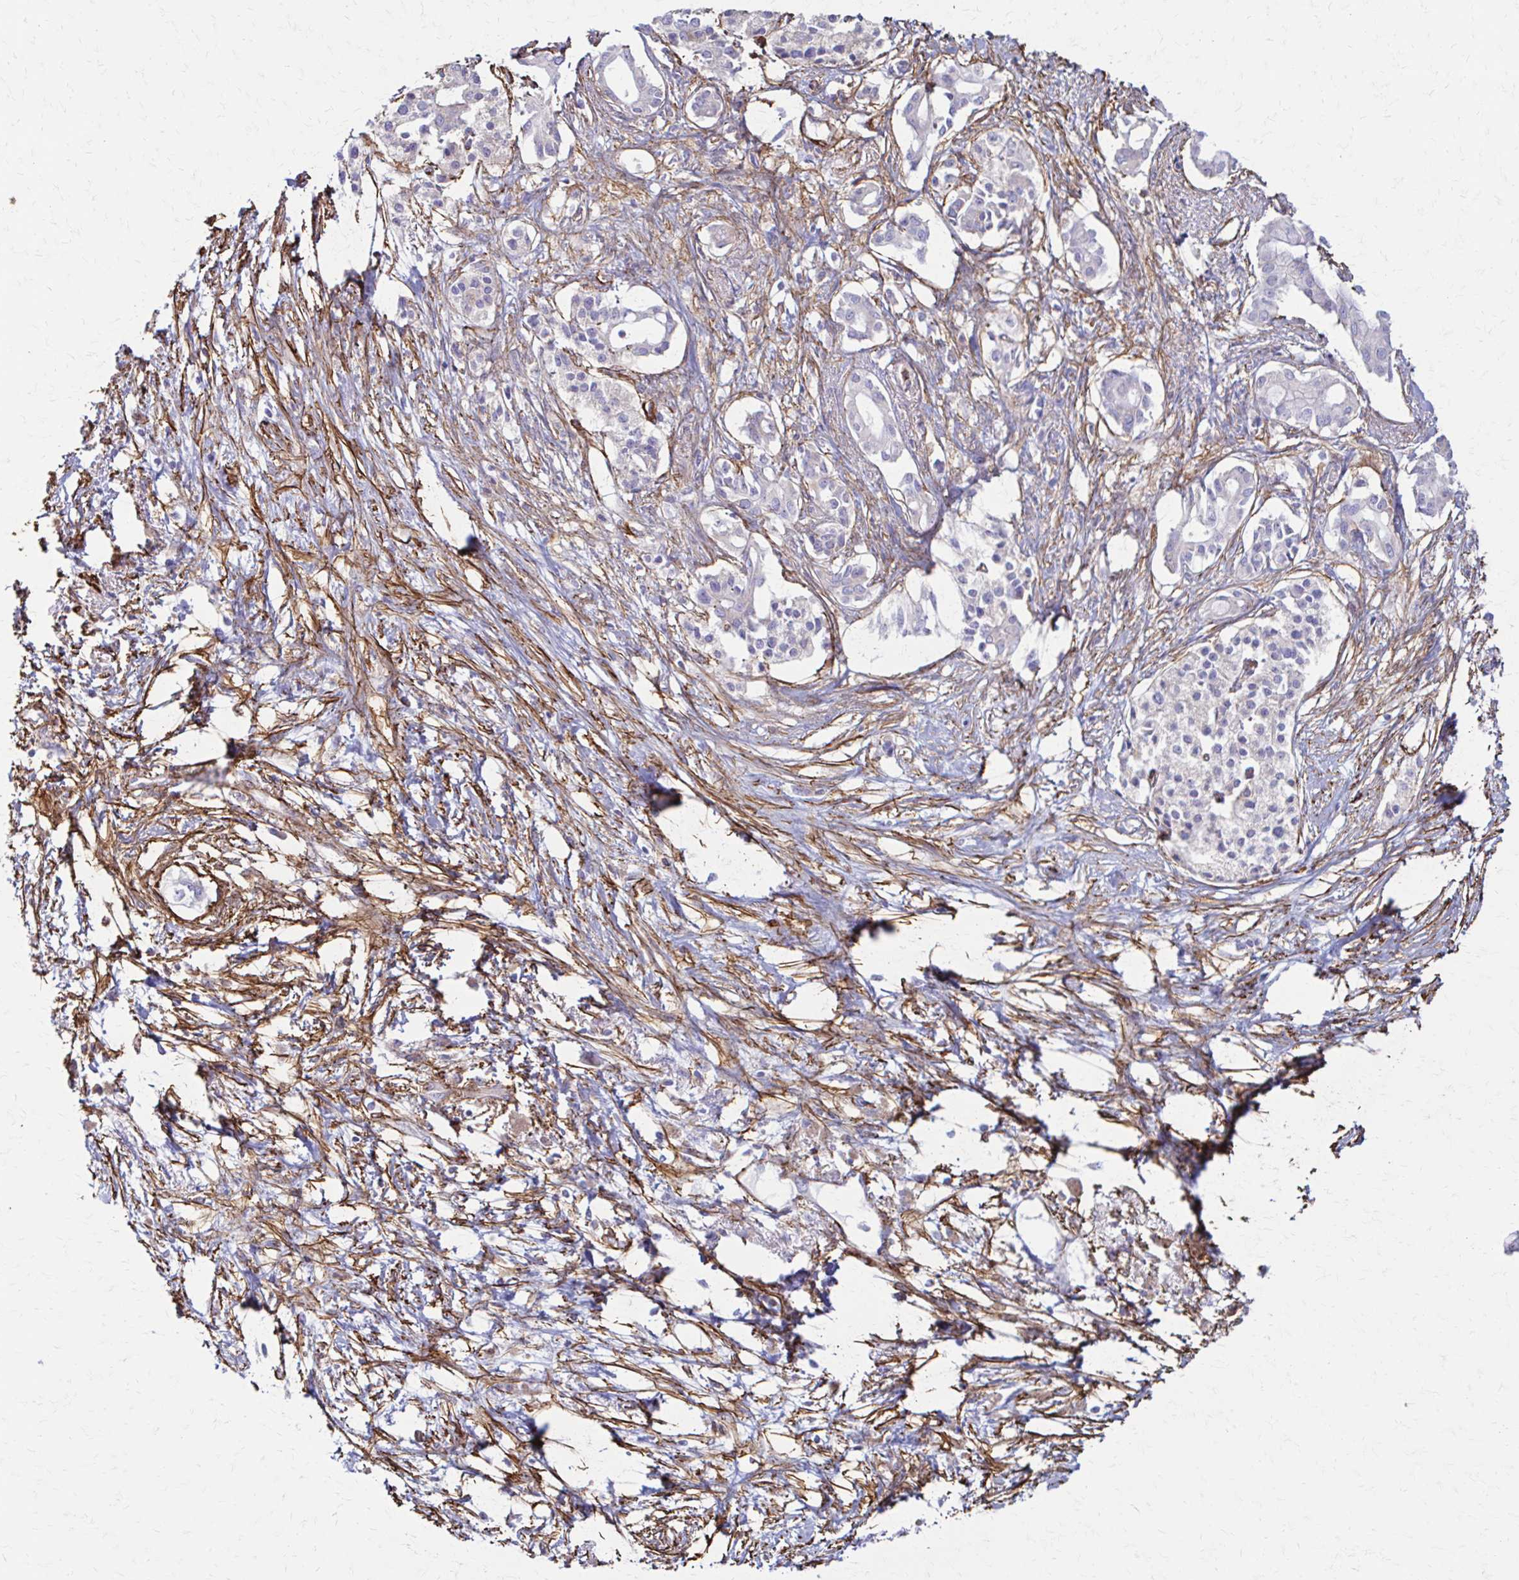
{"staining": {"intensity": "negative", "quantity": "none", "location": "none"}, "tissue": "pancreatic cancer", "cell_type": "Tumor cells", "image_type": "cancer", "snomed": [{"axis": "morphology", "description": "Adenocarcinoma, NOS"}, {"axis": "topography", "description": "Pancreas"}], "caption": "The photomicrograph exhibits no staining of tumor cells in pancreatic adenocarcinoma.", "gene": "TIMMDC1", "patient": {"sex": "female", "age": 63}}